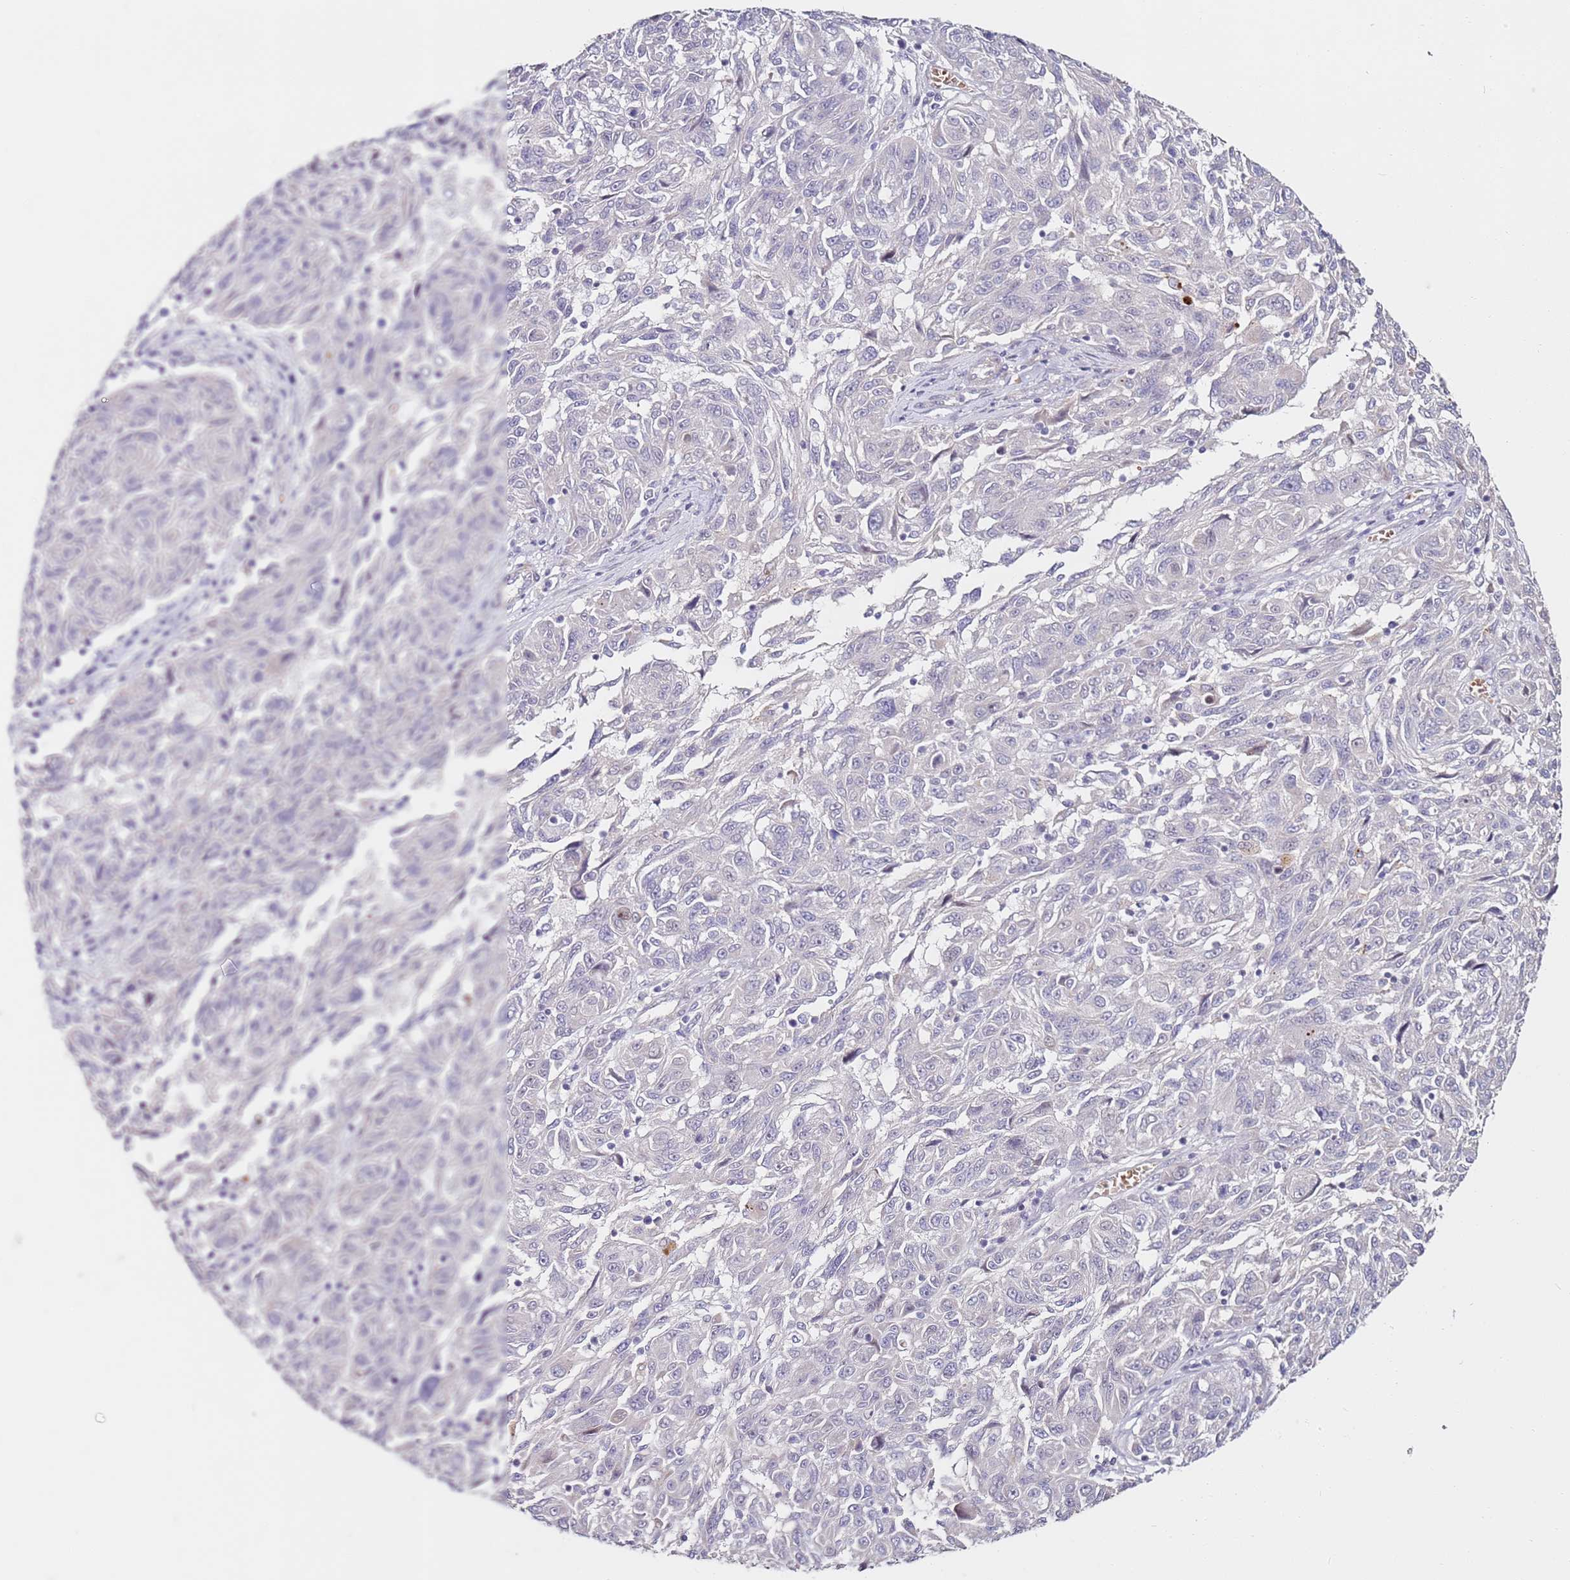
{"staining": {"intensity": "negative", "quantity": "none", "location": "none"}, "tissue": "melanoma", "cell_type": "Tumor cells", "image_type": "cancer", "snomed": [{"axis": "morphology", "description": "Malignant melanoma, NOS"}, {"axis": "topography", "description": "Skin"}], "caption": "Malignant melanoma was stained to show a protein in brown. There is no significant staining in tumor cells.", "gene": "RARS2", "patient": {"sex": "male", "age": 53}}